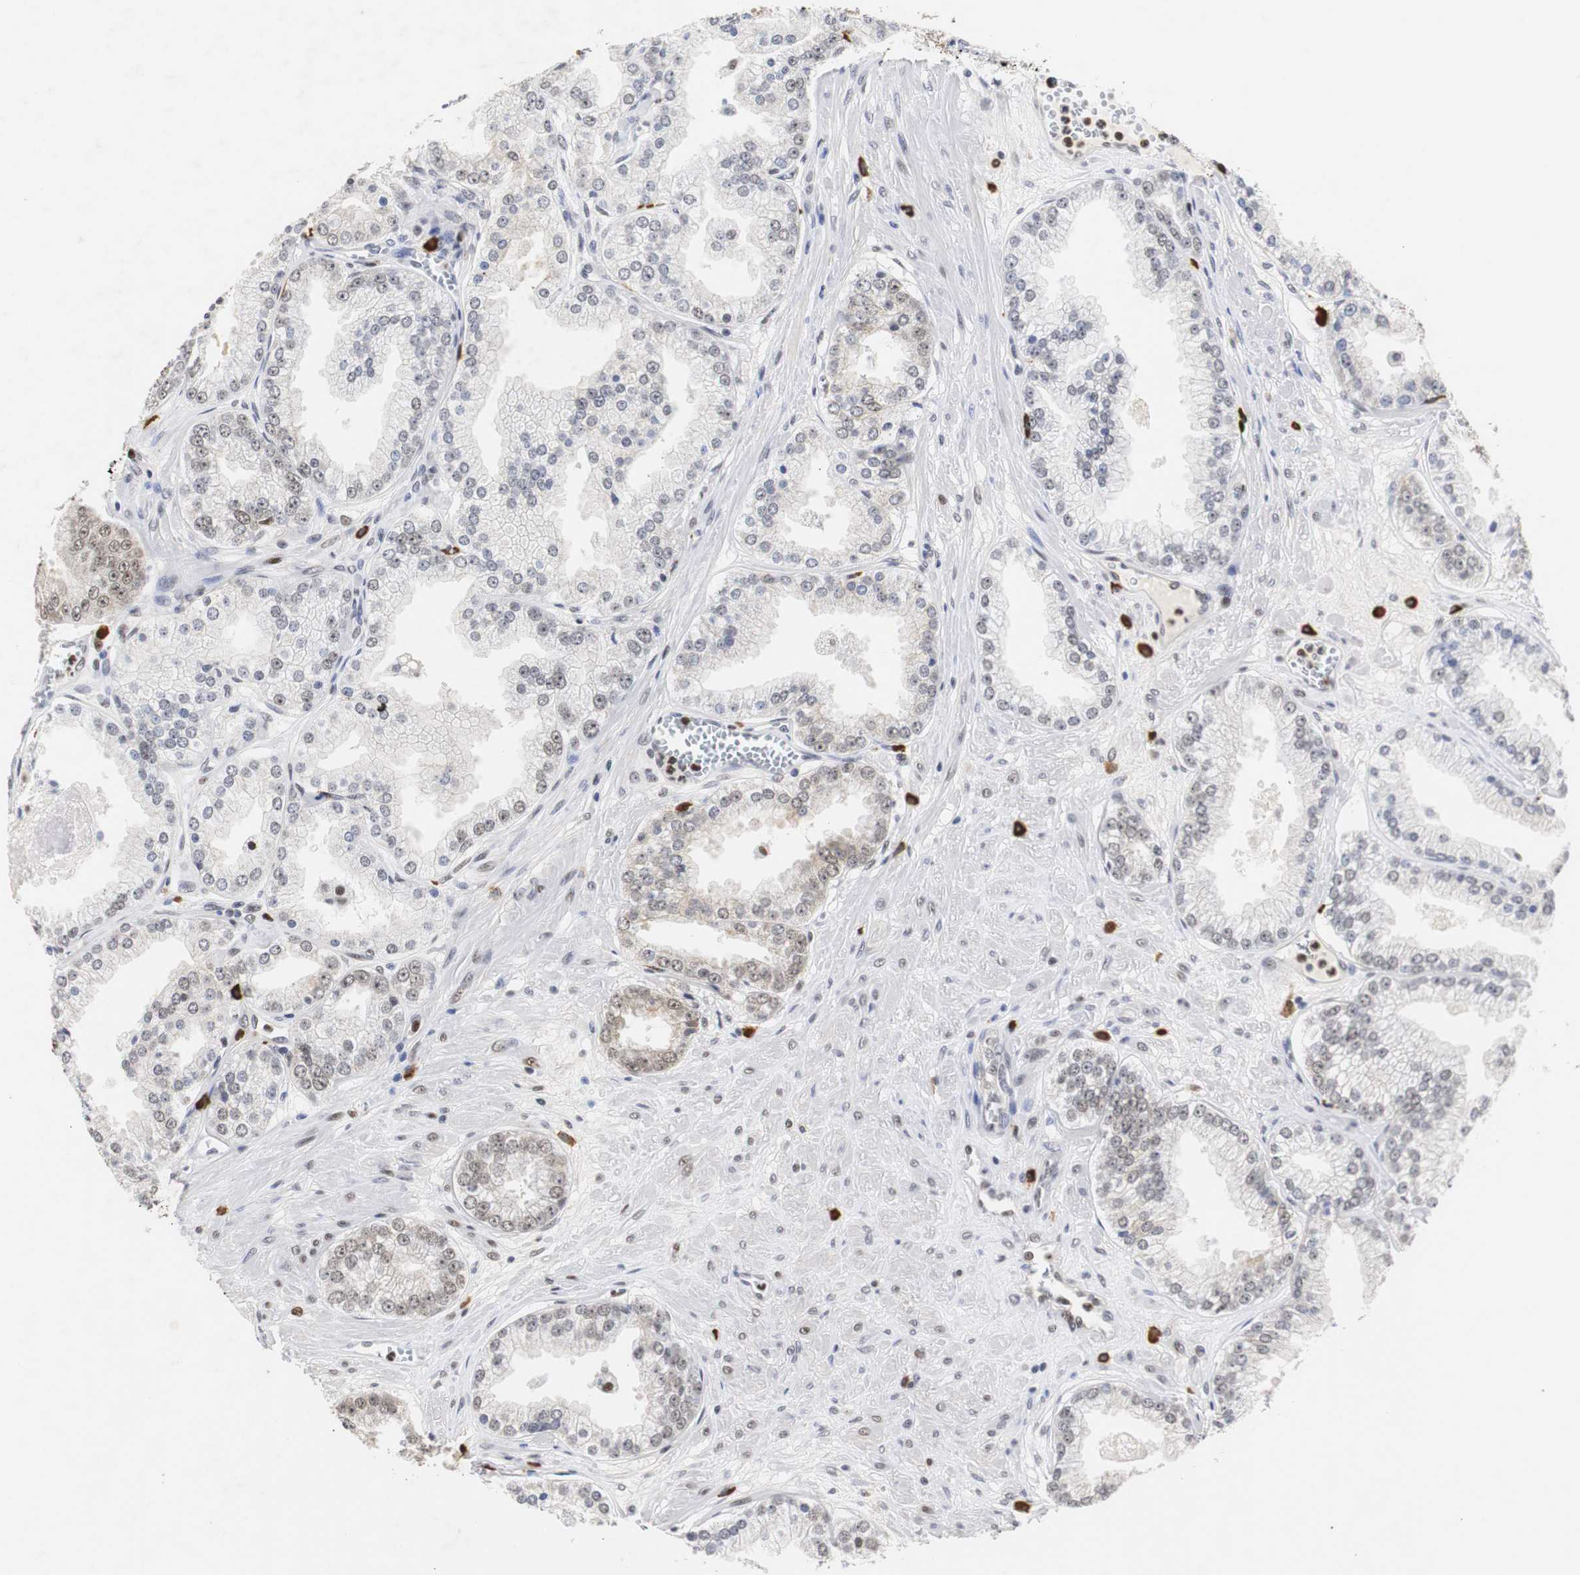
{"staining": {"intensity": "weak", "quantity": "<25%", "location": "cytoplasmic/membranous"}, "tissue": "prostate cancer", "cell_type": "Tumor cells", "image_type": "cancer", "snomed": [{"axis": "morphology", "description": "Adenocarcinoma, High grade"}, {"axis": "topography", "description": "Prostate"}], "caption": "High-grade adenocarcinoma (prostate) was stained to show a protein in brown. There is no significant expression in tumor cells.", "gene": "ZFC3H1", "patient": {"sex": "male", "age": 61}}